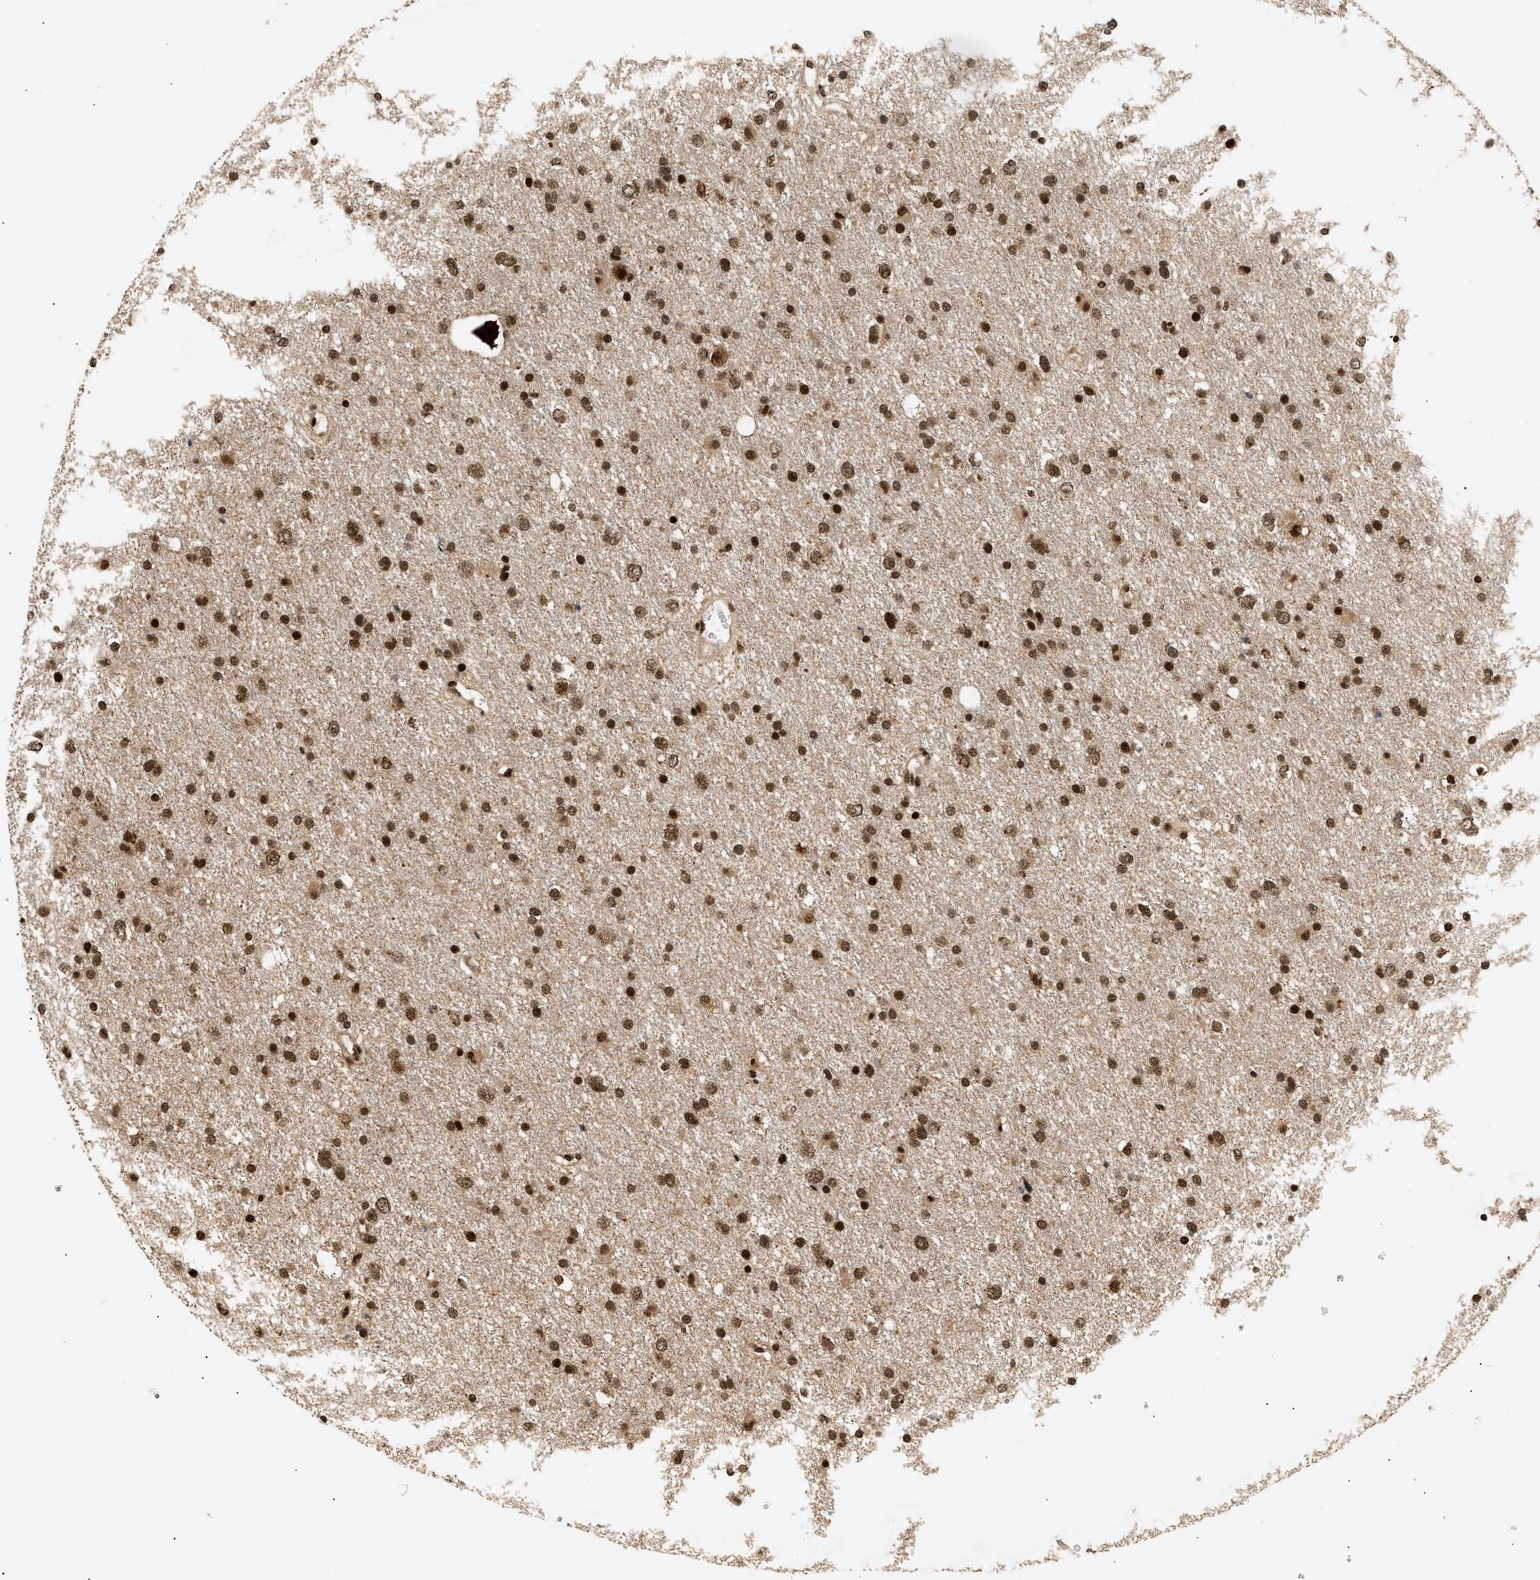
{"staining": {"intensity": "strong", "quantity": ">75%", "location": "nuclear"}, "tissue": "glioma", "cell_type": "Tumor cells", "image_type": "cancer", "snomed": [{"axis": "morphology", "description": "Glioma, malignant, Low grade"}, {"axis": "topography", "description": "Brain"}], "caption": "Protein expression by immunohistochemistry demonstrates strong nuclear positivity in about >75% of tumor cells in malignant glioma (low-grade). (DAB (3,3'-diaminobenzidine) IHC, brown staining for protein, blue staining for nuclei).", "gene": "RBM5", "patient": {"sex": "female", "age": 37}}